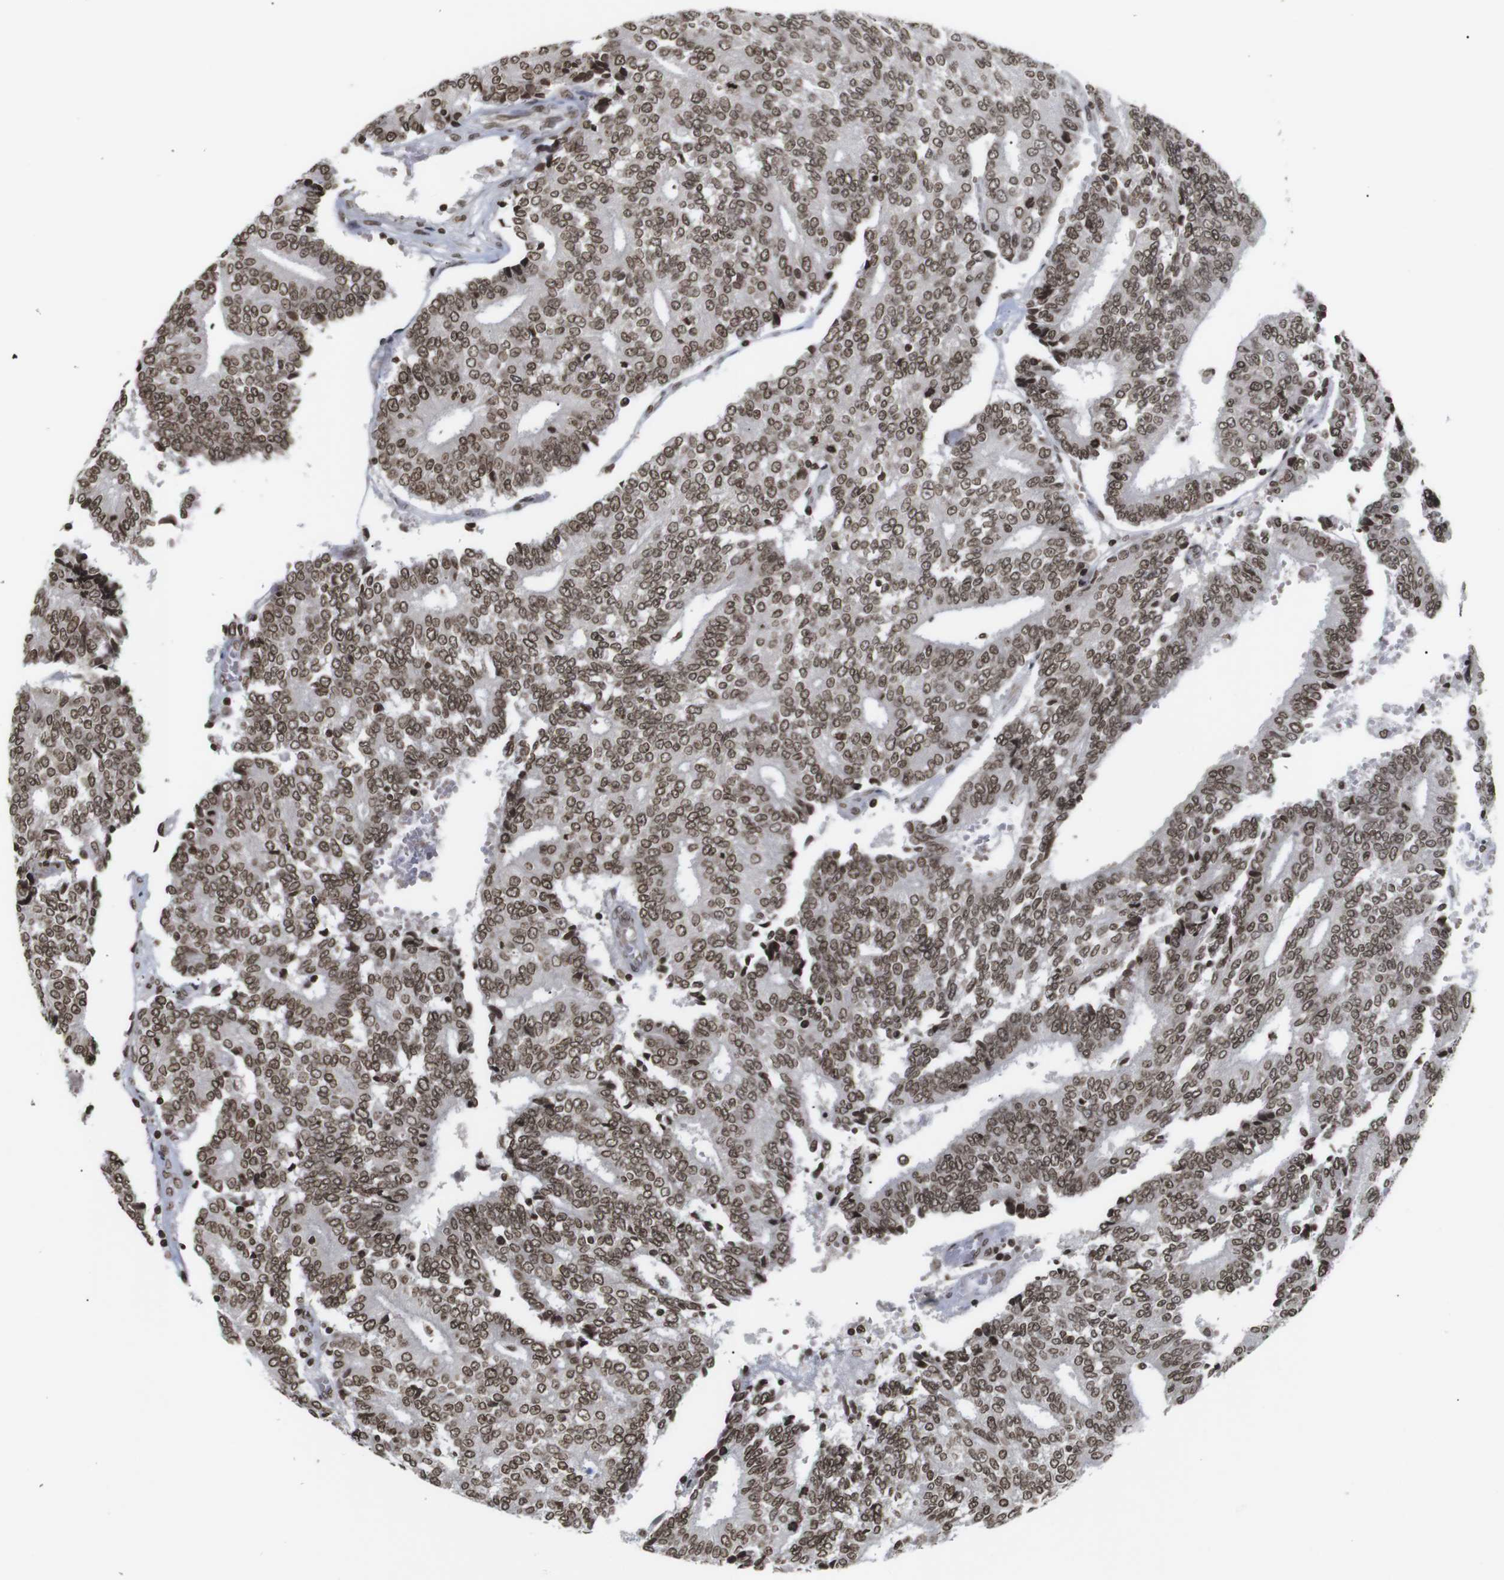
{"staining": {"intensity": "moderate", "quantity": ">75%", "location": "nuclear"}, "tissue": "prostate cancer", "cell_type": "Tumor cells", "image_type": "cancer", "snomed": [{"axis": "morphology", "description": "Adenocarcinoma, High grade"}, {"axis": "topography", "description": "Prostate"}], "caption": "IHC image of neoplastic tissue: prostate cancer stained using immunohistochemistry (IHC) shows medium levels of moderate protein expression localized specifically in the nuclear of tumor cells, appearing as a nuclear brown color.", "gene": "ETV5", "patient": {"sex": "male", "age": 55}}